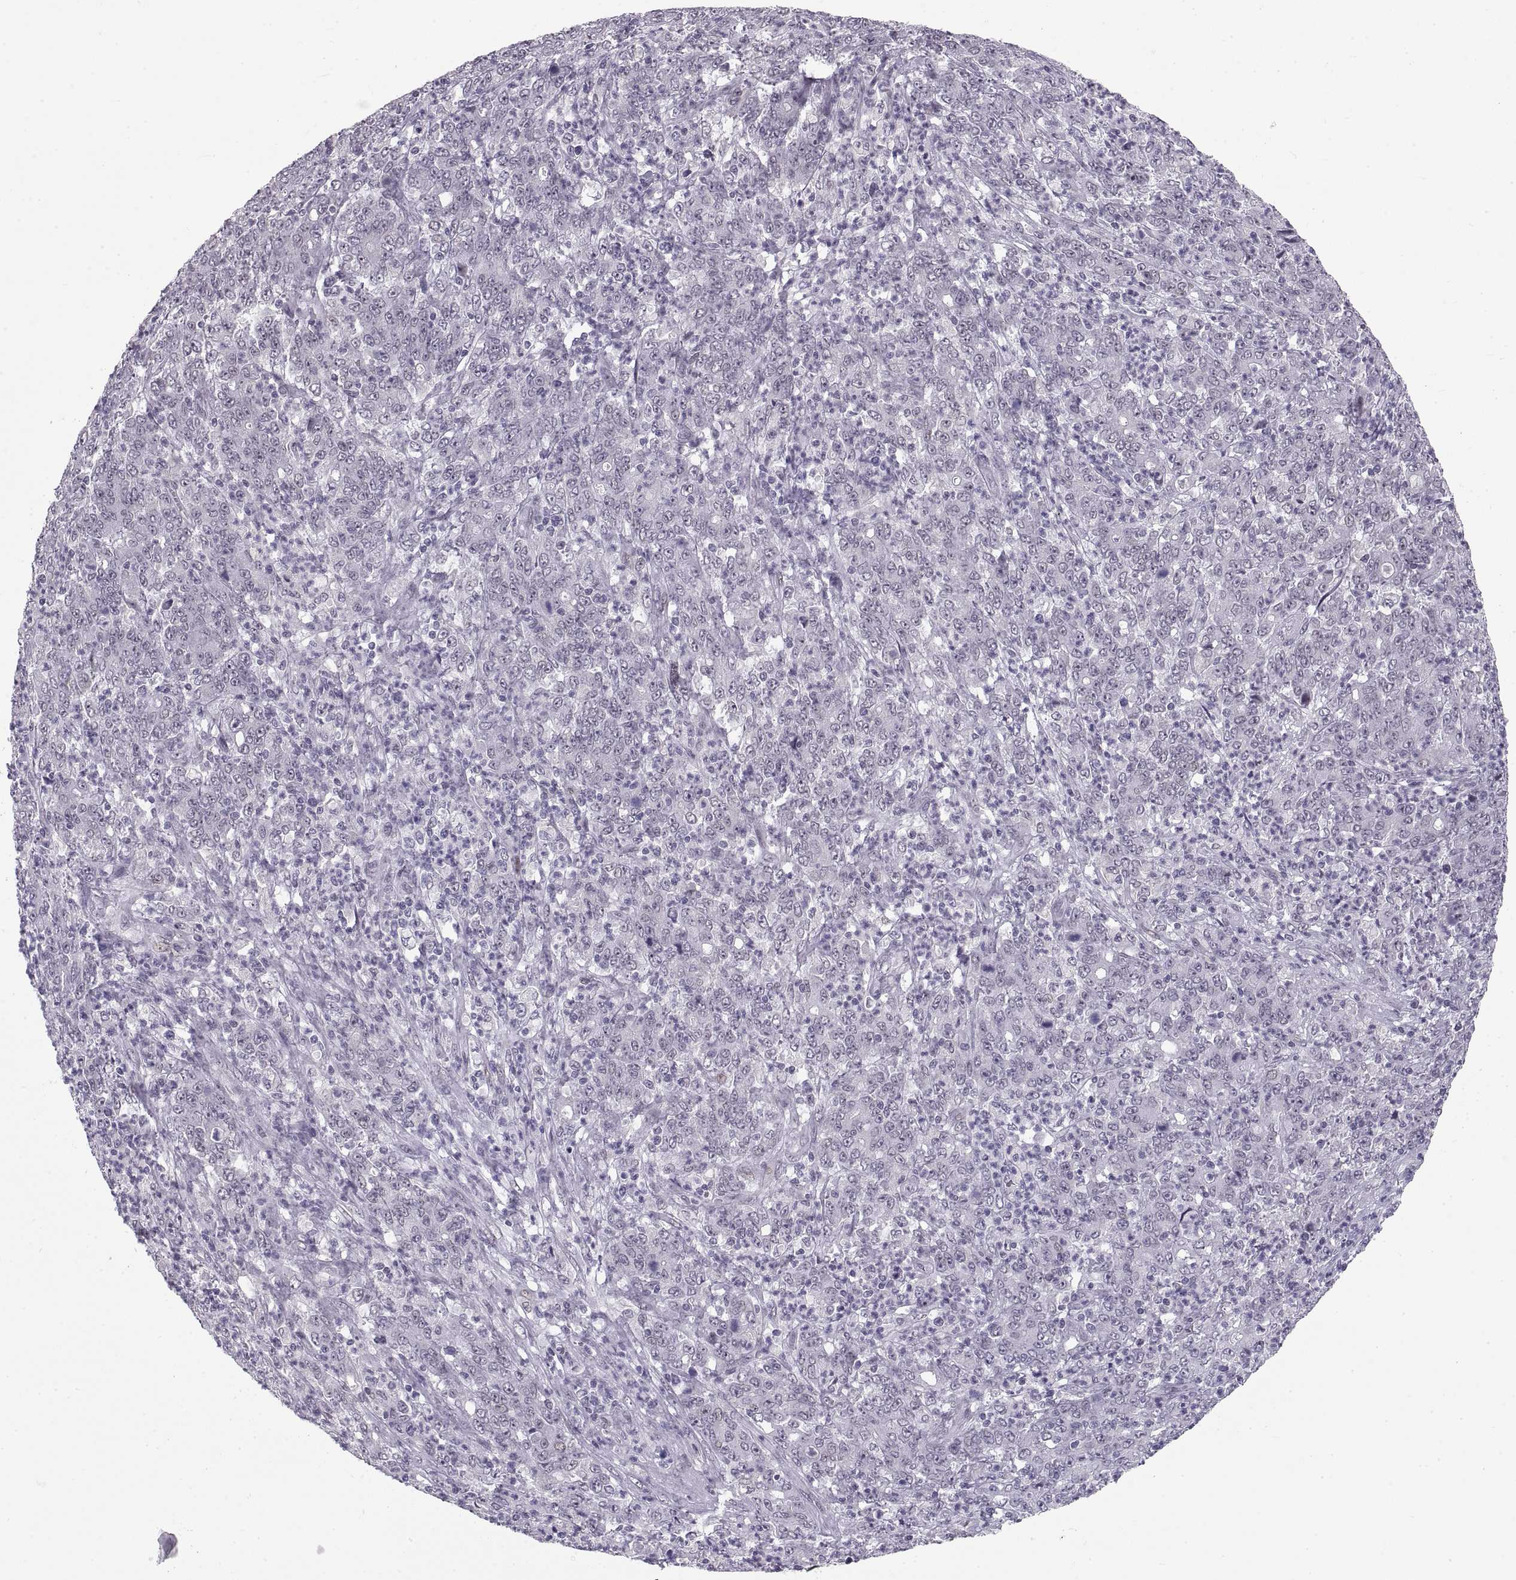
{"staining": {"intensity": "negative", "quantity": "none", "location": "none"}, "tissue": "stomach cancer", "cell_type": "Tumor cells", "image_type": "cancer", "snomed": [{"axis": "morphology", "description": "Adenocarcinoma, NOS"}, {"axis": "topography", "description": "Stomach, lower"}], "caption": "This is an immunohistochemistry image of human stomach cancer. There is no positivity in tumor cells.", "gene": "NANOS3", "patient": {"sex": "female", "age": 71}}